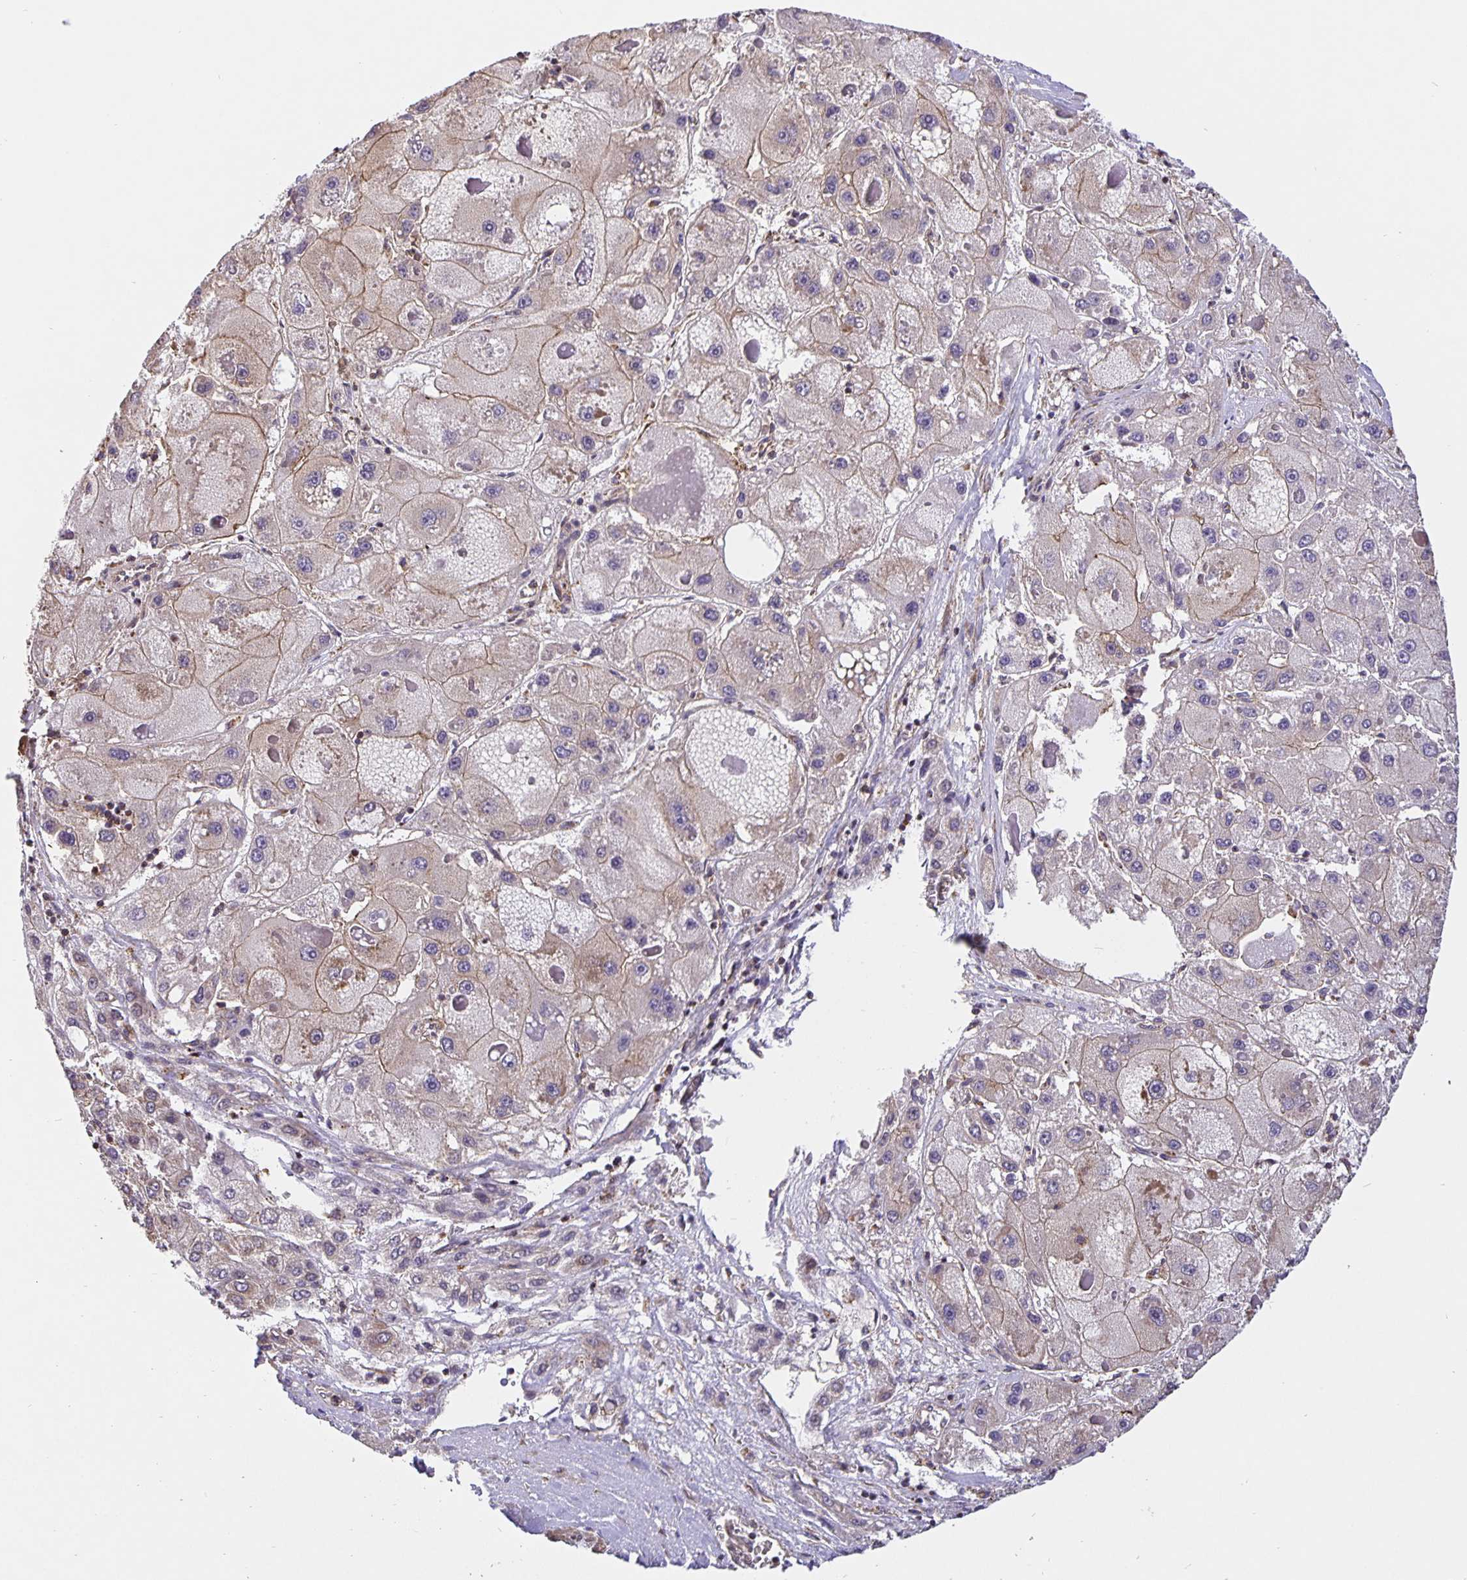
{"staining": {"intensity": "weak", "quantity": "25%-75%", "location": "cytoplasmic/membranous"}, "tissue": "liver cancer", "cell_type": "Tumor cells", "image_type": "cancer", "snomed": [{"axis": "morphology", "description": "Carcinoma, Hepatocellular, NOS"}, {"axis": "topography", "description": "Liver"}], "caption": "High-magnification brightfield microscopy of liver cancer stained with DAB (brown) and counterstained with hematoxylin (blue). tumor cells exhibit weak cytoplasmic/membranous positivity is appreciated in about25%-75% of cells.", "gene": "TMEM71", "patient": {"sex": "female", "age": 73}}